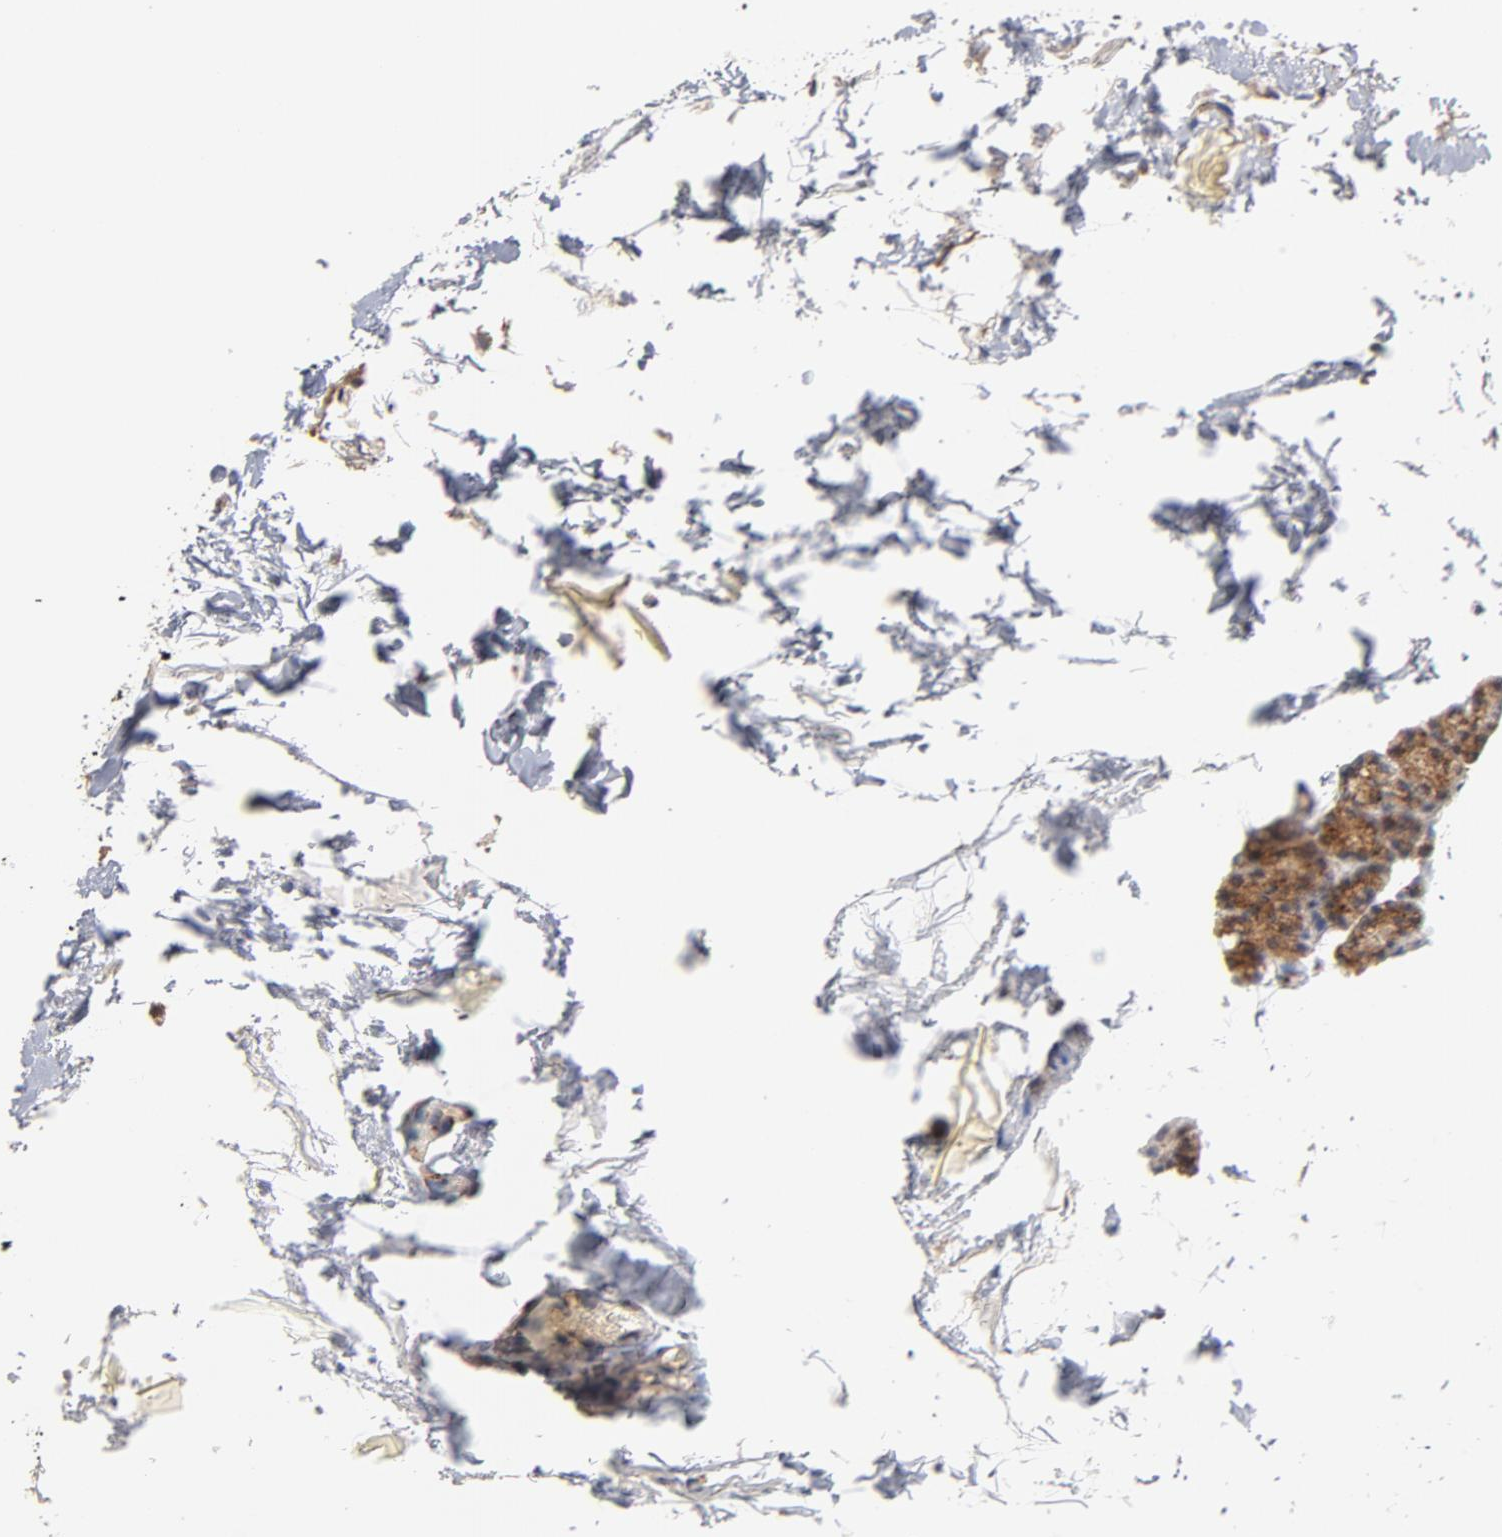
{"staining": {"intensity": "moderate", "quantity": ">75%", "location": "cytoplasmic/membranous"}, "tissue": "parathyroid gland", "cell_type": "Glandular cells", "image_type": "normal", "snomed": [{"axis": "morphology", "description": "Normal tissue, NOS"}, {"axis": "topography", "description": "Parathyroid gland"}], "caption": "Human parathyroid gland stained with a brown dye shows moderate cytoplasmic/membranous positive staining in about >75% of glandular cells.", "gene": "RAPGEF3", "patient": {"sex": "female", "age": 60}}